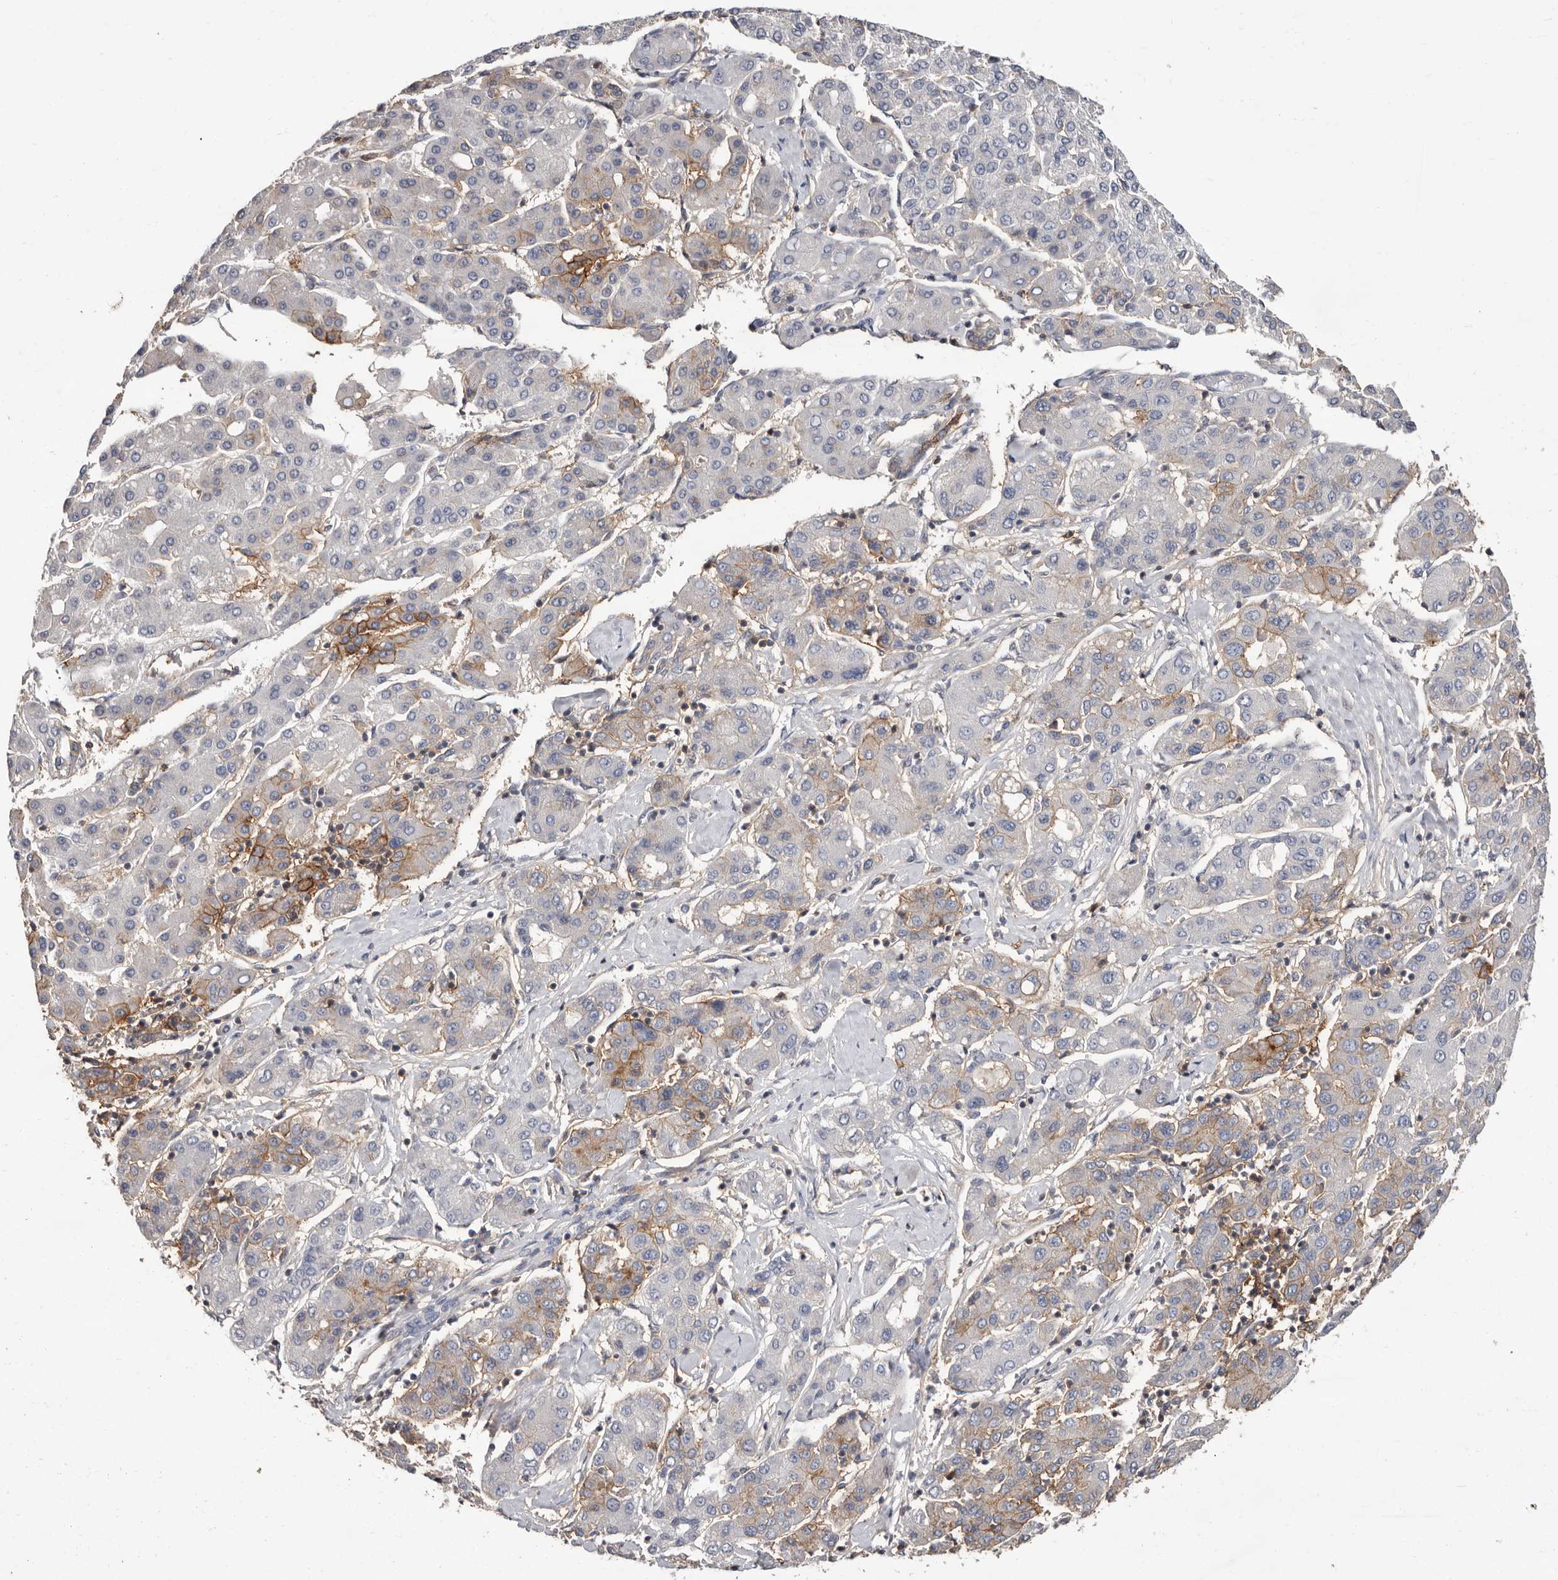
{"staining": {"intensity": "moderate", "quantity": "<25%", "location": "cytoplasmic/membranous"}, "tissue": "liver cancer", "cell_type": "Tumor cells", "image_type": "cancer", "snomed": [{"axis": "morphology", "description": "Carcinoma, Hepatocellular, NOS"}, {"axis": "topography", "description": "Liver"}], "caption": "This is a micrograph of immunohistochemistry staining of liver hepatocellular carcinoma, which shows moderate staining in the cytoplasmic/membranous of tumor cells.", "gene": "MMACHC", "patient": {"sex": "male", "age": 65}}